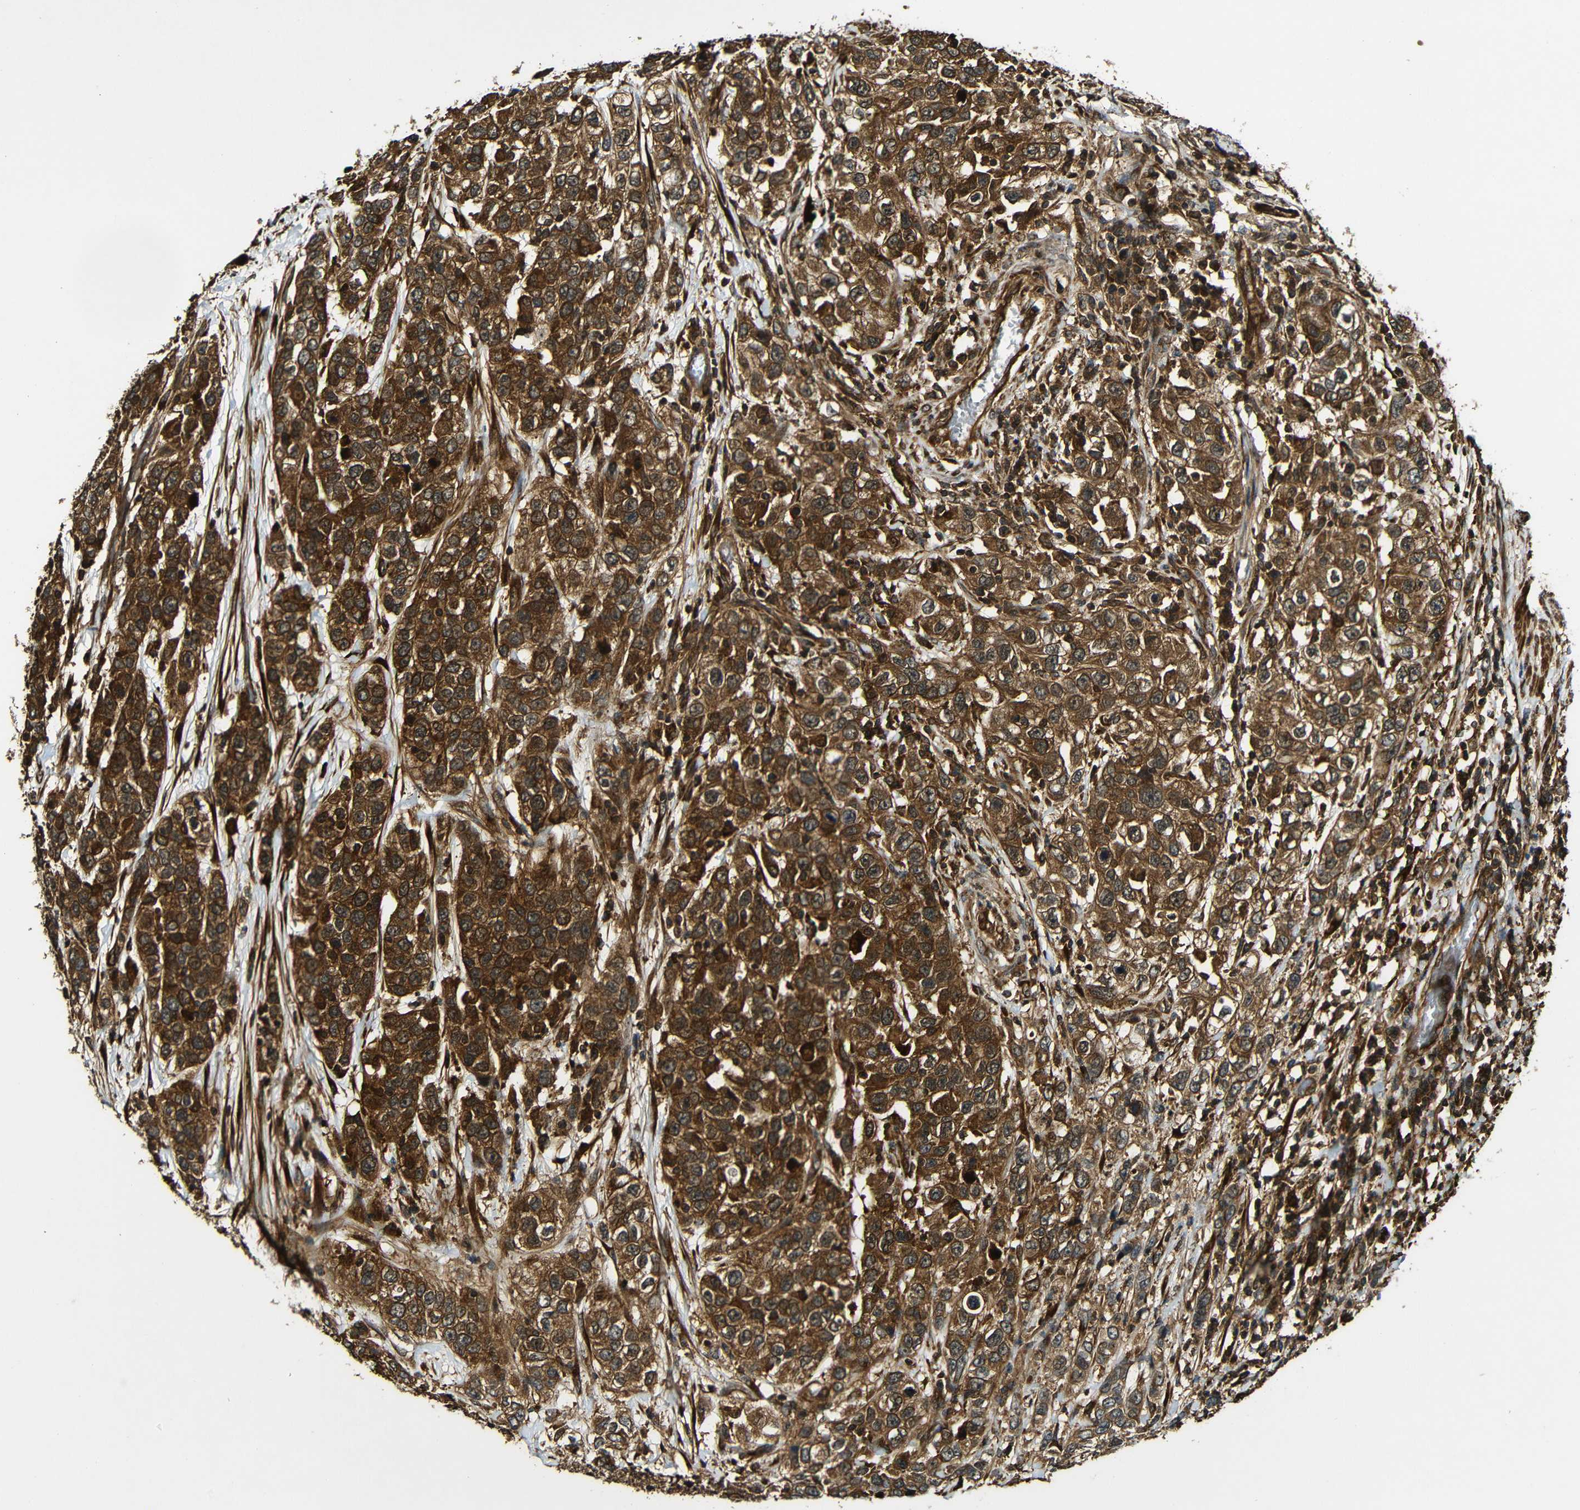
{"staining": {"intensity": "strong", "quantity": ">75%", "location": "cytoplasmic/membranous"}, "tissue": "urothelial cancer", "cell_type": "Tumor cells", "image_type": "cancer", "snomed": [{"axis": "morphology", "description": "Urothelial carcinoma, High grade"}, {"axis": "topography", "description": "Urinary bladder"}], "caption": "Urothelial cancer stained with a protein marker shows strong staining in tumor cells.", "gene": "CASP8", "patient": {"sex": "female", "age": 80}}